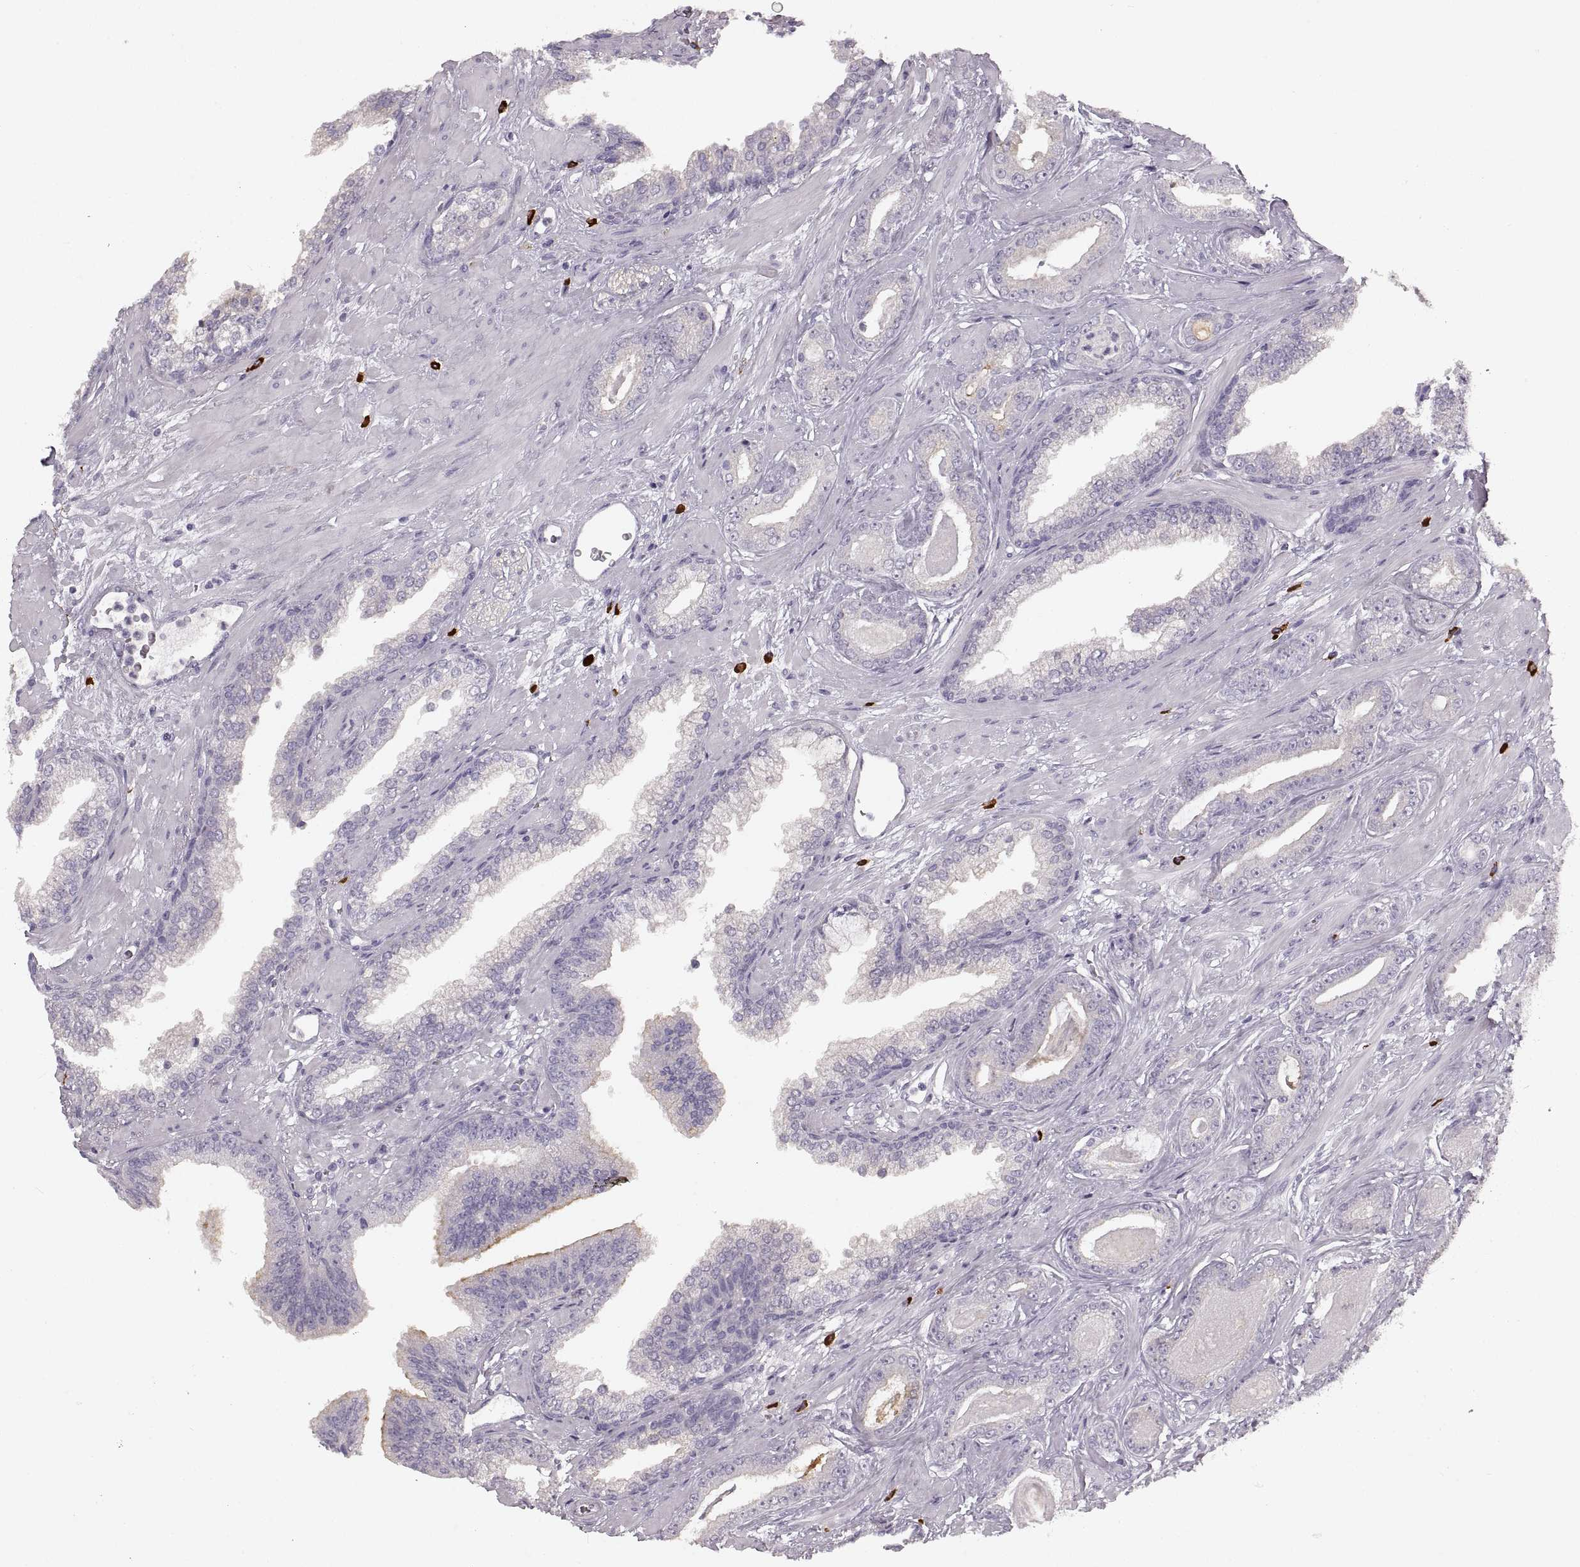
{"staining": {"intensity": "negative", "quantity": "none", "location": "none"}, "tissue": "prostate cancer", "cell_type": "Tumor cells", "image_type": "cancer", "snomed": [{"axis": "morphology", "description": "Adenocarcinoma, Low grade"}, {"axis": "topography", "description": "Prostate"}], "caption": "This is a image of immunohistochemistry staining of prostate low-grade adenocarcinoma, which shows no positivity in tumor cells. Nuclei are stained in blue.", "gene": "CNTN1", "patient": {"sex": "male", "age": 61}}